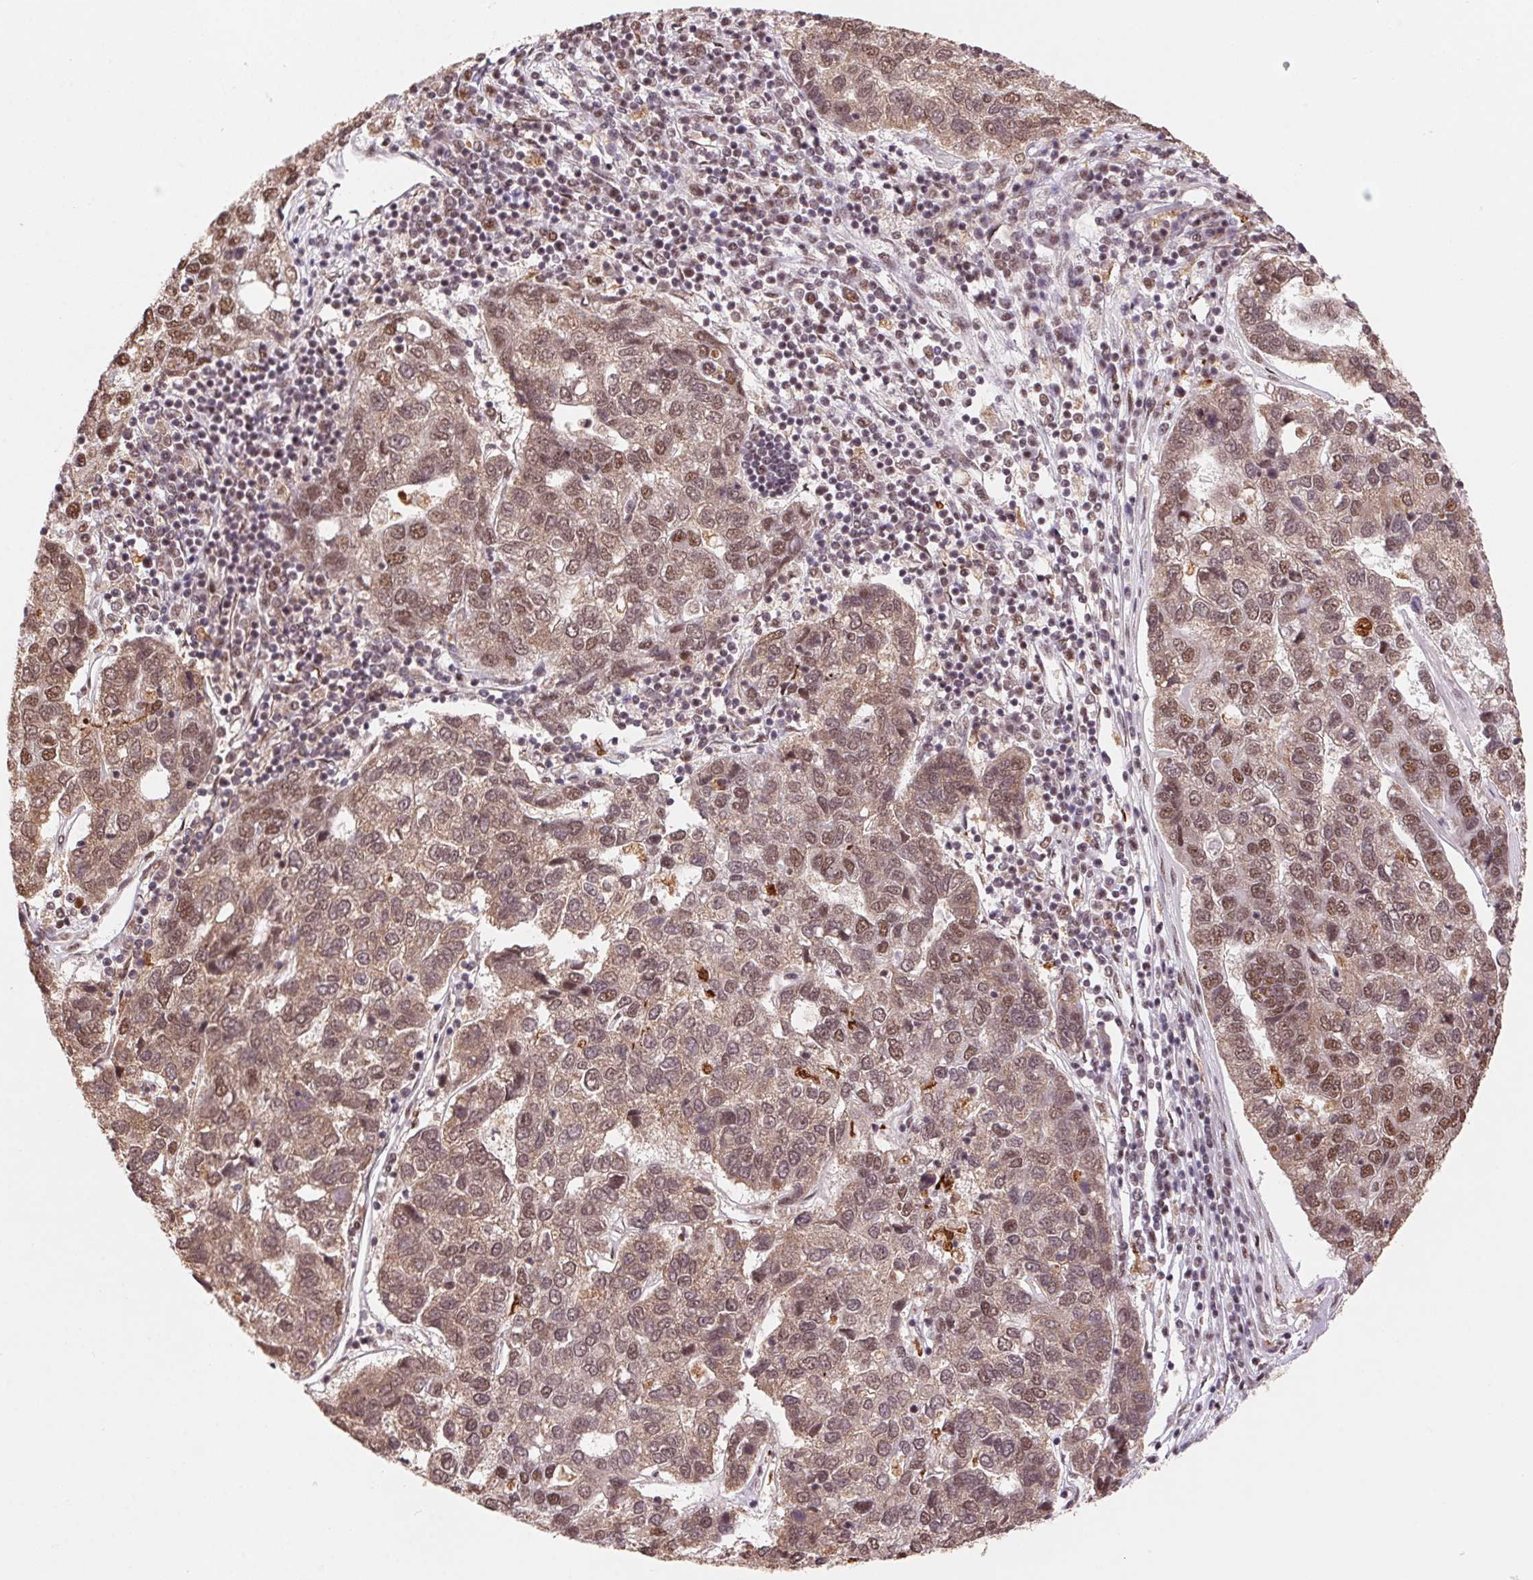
{"staining": {"intensity": "moderate", "quantity": ">75%", "location": "cytoplasmic/membranous,nuclear"}, "tissue": "pancreatic cancer", "cell_type": "Tumor cells", "image_type": "cancer", "snomed": [{"axis": "morphology", "description": "Adenocarcinoma, NOS"}, {"axis": "topography", "description": "Pancreas"}], "caption": "Immunohistochemistry (IHC) of pancreatic cancer exhibits medium levels of moderate cytoplasmic/membranous and nuclear staining in approximately >75% of tumor cells.", "gene": "SNRPG", "patient": {"sex": "female", "age": 61}}